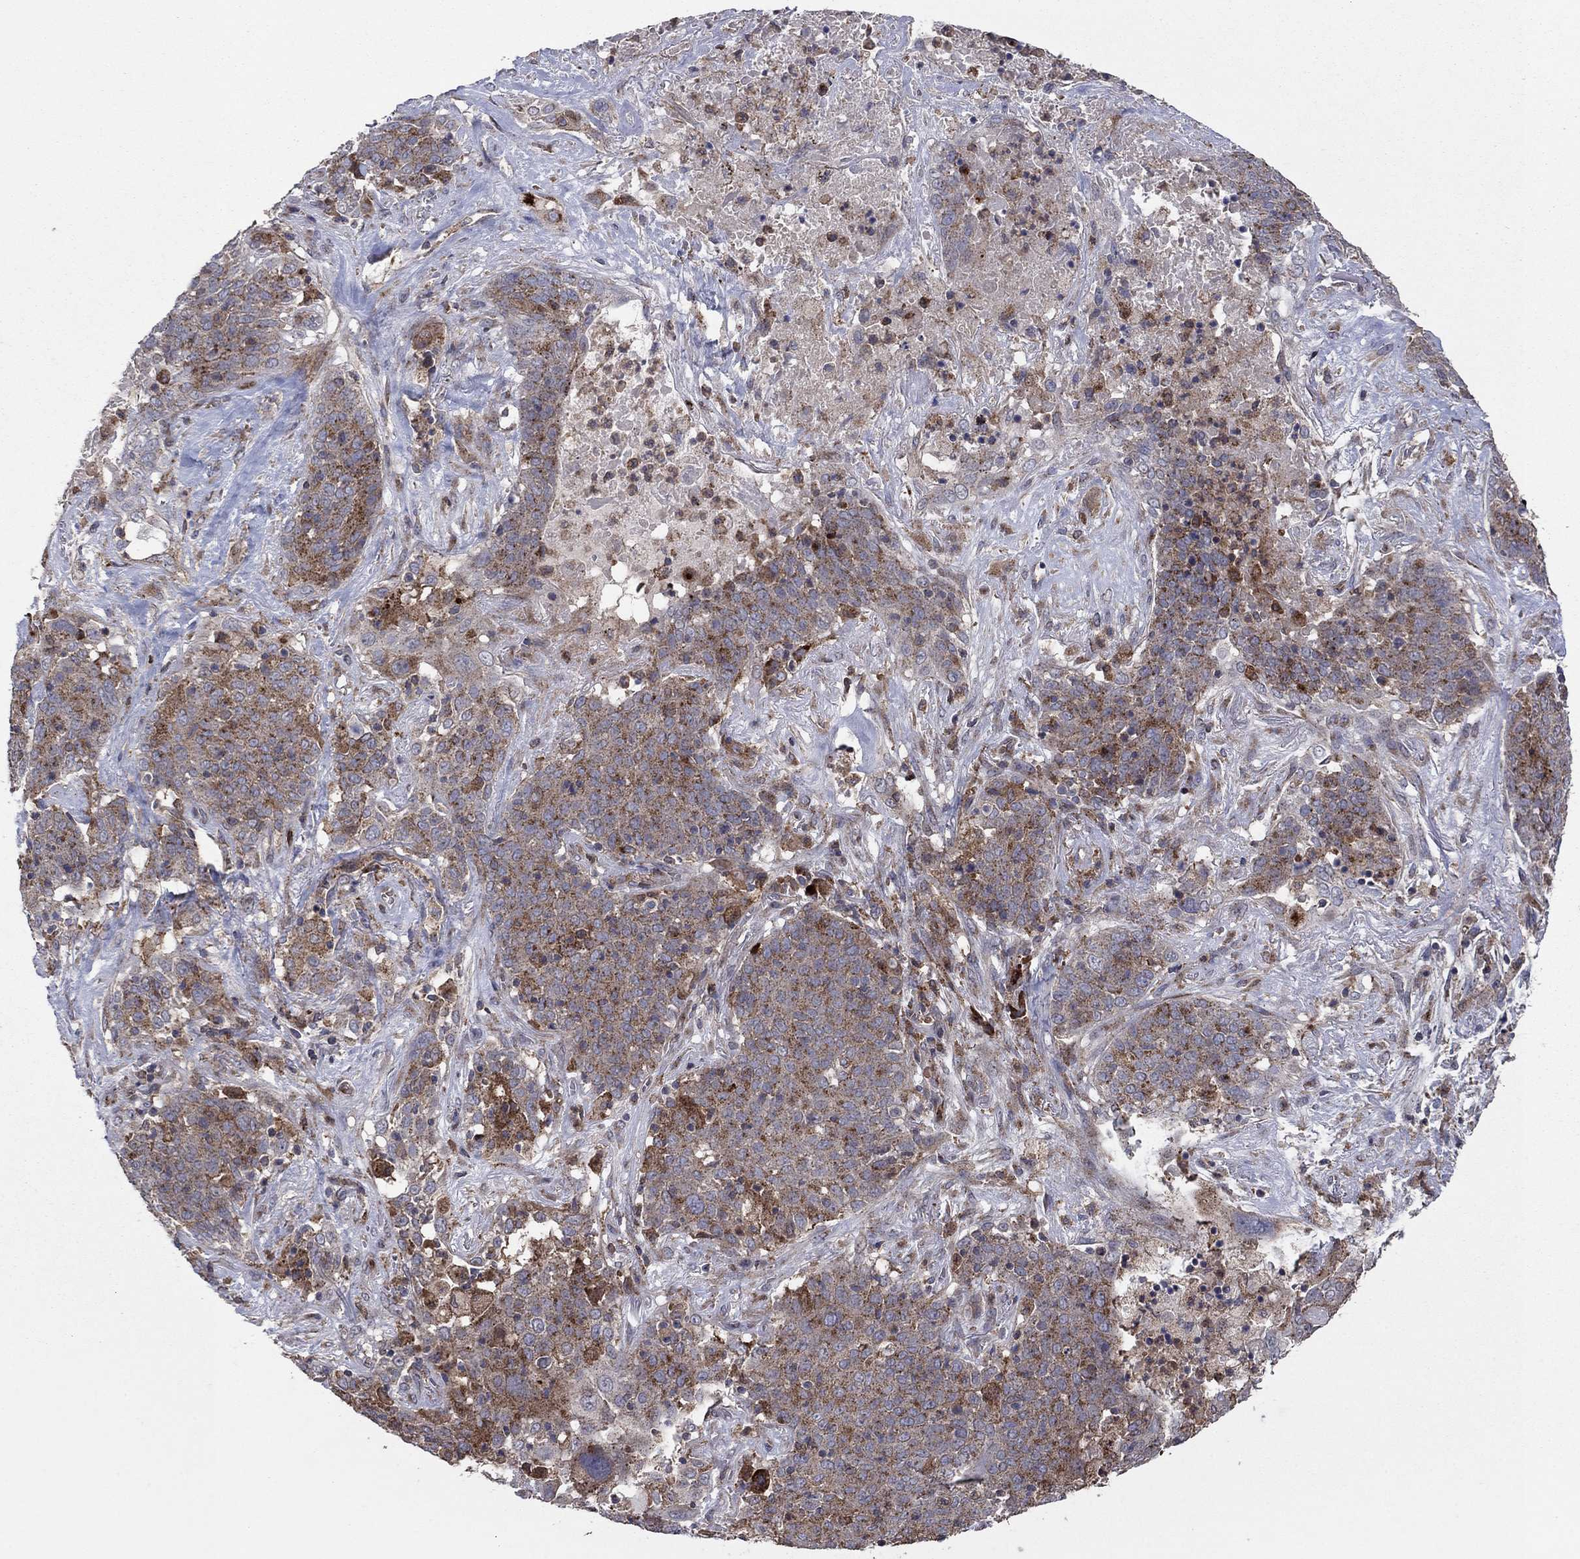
{"staining": {"intensity": "moderate", "quantity": "25%-75%", "location": "cytoplasmic/membranous"}, "tissue": "lung cancer", "cell_type": "Tumor cells", "image_type": "cancer", "snomed": [{"axis": "morphology", "description": "Squamous cell carcinoma, NOS"}, {"axis": "topography", "description": "Lung"}], "caption": "Immunohistochemical staining of human lung cancer demonstrates medium levels of moderate cytoplasmic/membranous expression in about 25%-75% of tumor cells.", "gene": "MEA1", "patient": {"sex": "male", "age": 82}}